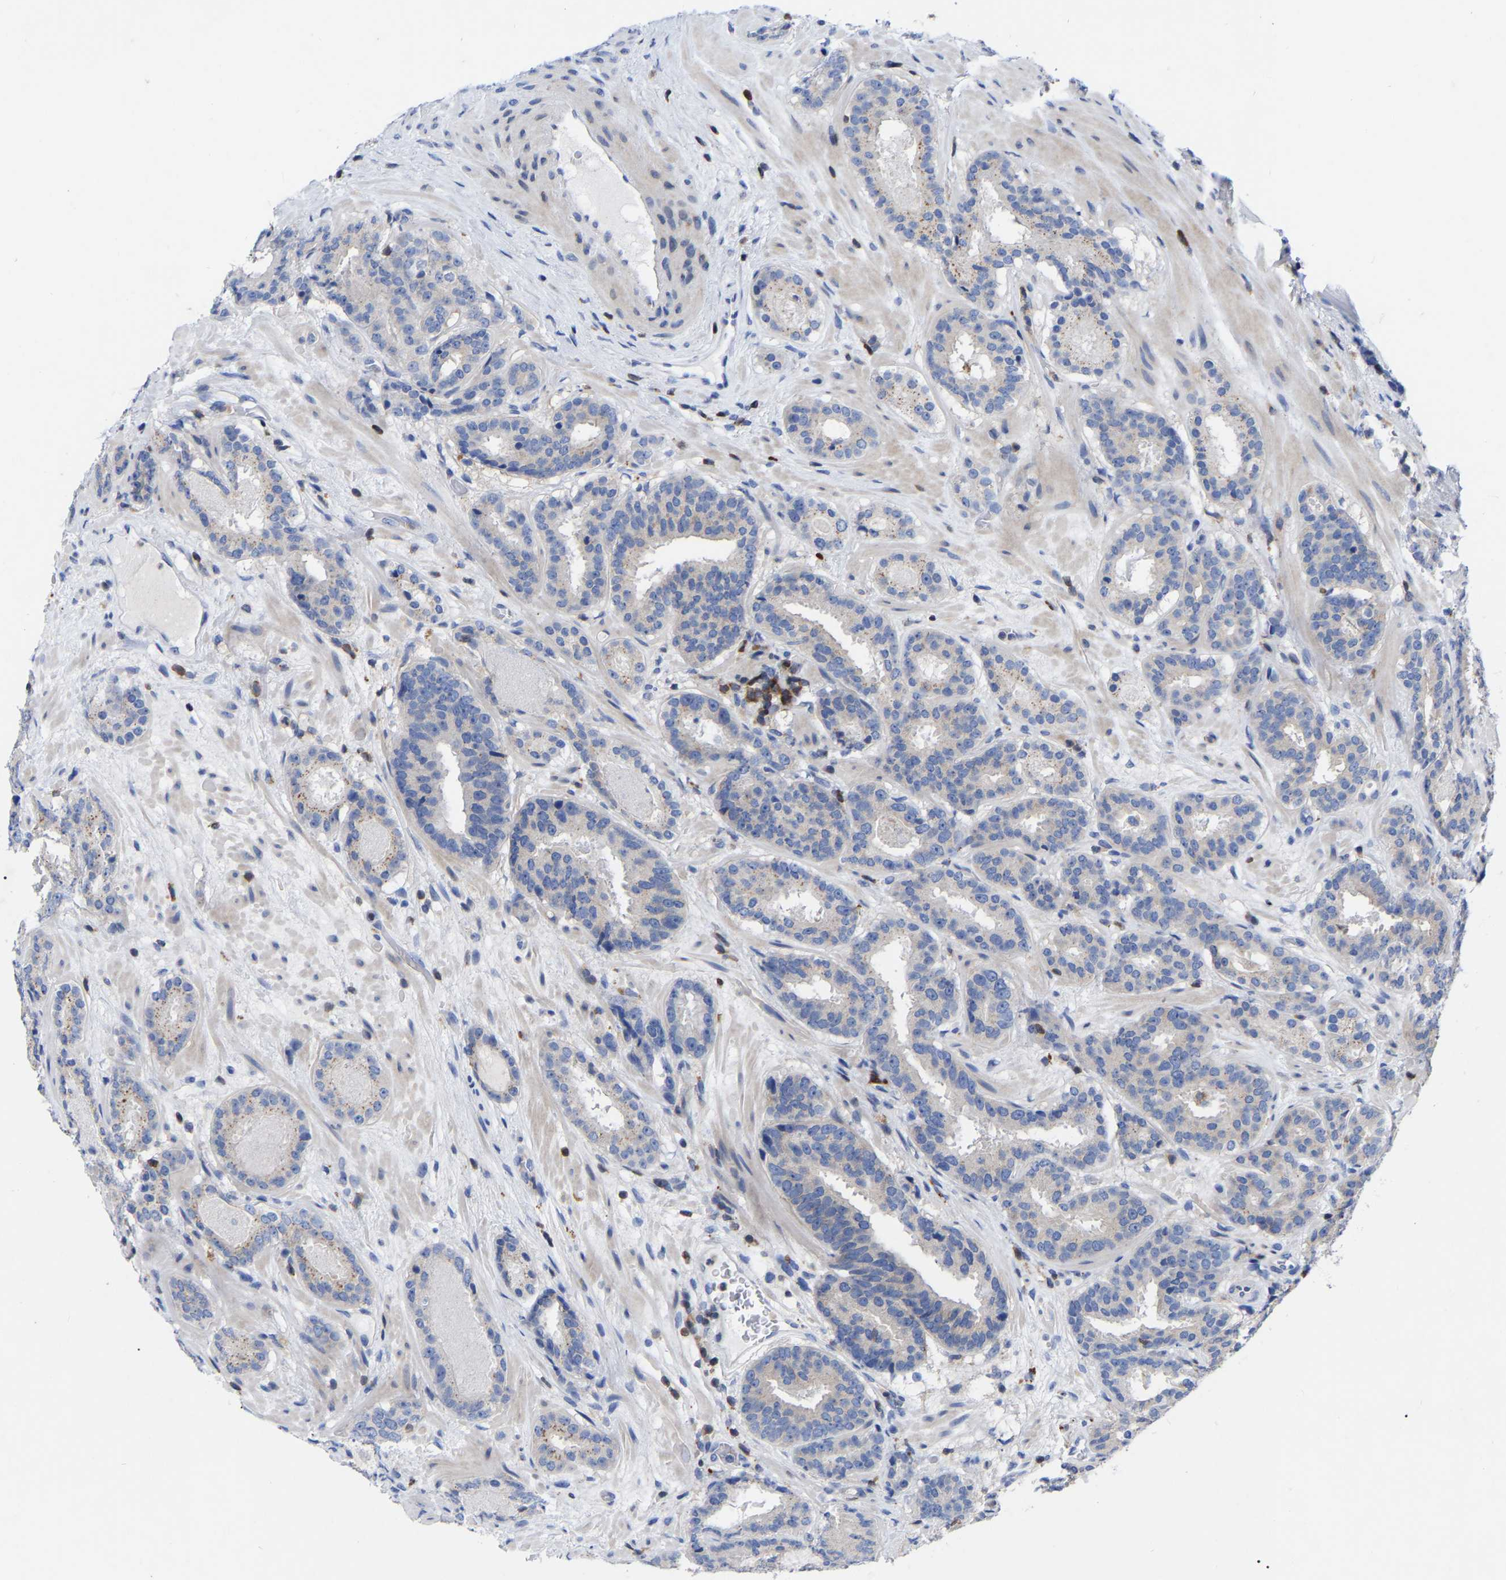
{"staining": {"intensity": "negative", "quantity": "none", "location": "none"}, "tissue": "prostate cancer", "cell_type": "Tumor cells", "image_type": "cancer", "snomed": [{"axis": "morphology", "description": "Adenocarcinoma, Low grade"}, {"axis": "topography", "description": "Prostate"}], "caption": "Image shows no protein staining in tumor cells of prostate cancer (low-grade adenocarcinoma) tissue.", "gene": "PTPN7", "patient": {"sex": "male", "age": 69}}